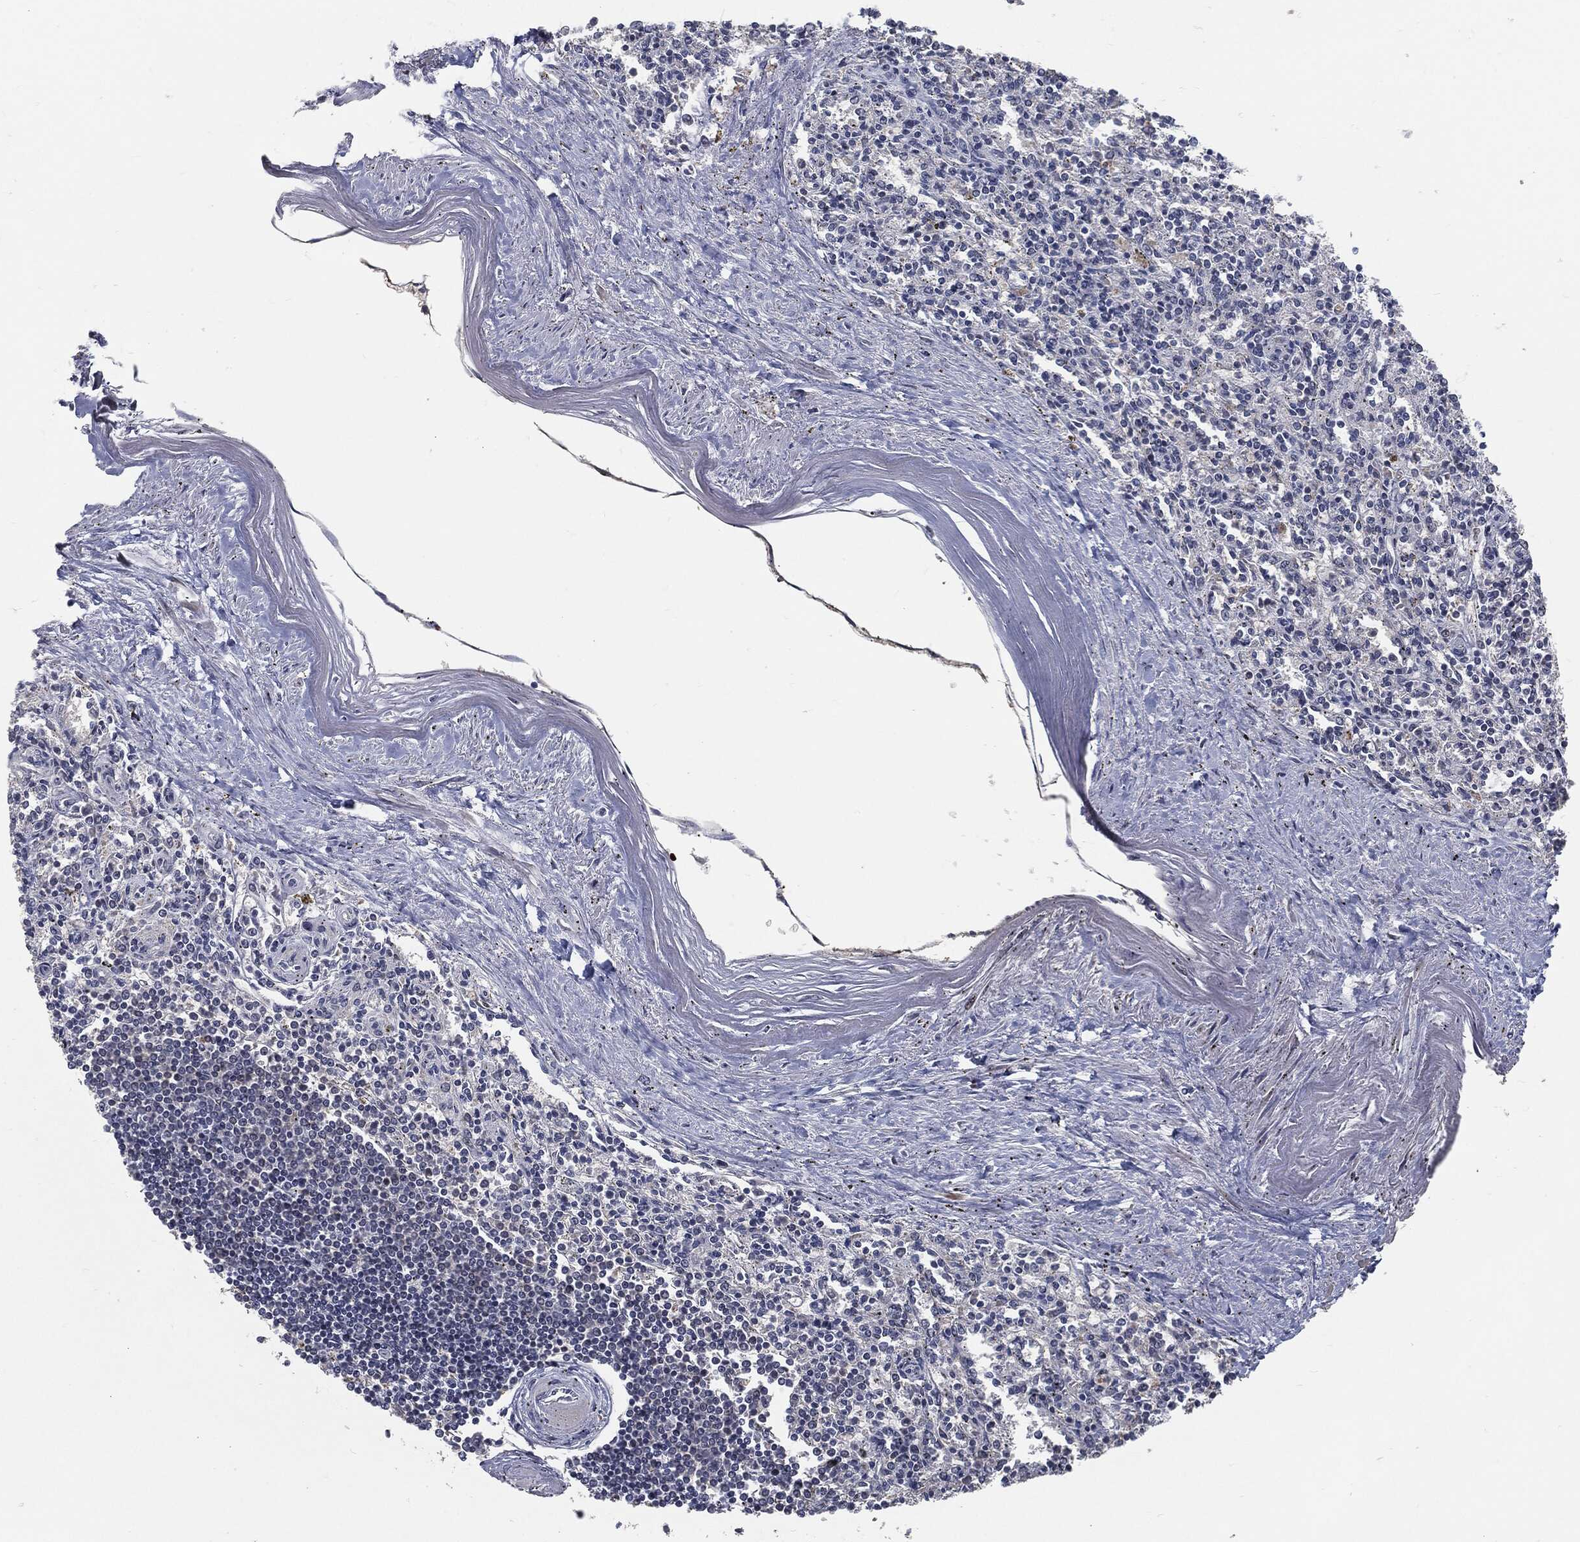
{"staining": {"intensity": "negative", "quantity": "none", "location": "none"}, "tissue": "spleen", "cell_type": "Cells in red pulp", "image_type": "normal", "snomed": [{"axis": "morphology", "description": "Normal tissue, NOS"}, {"axis": "topography", "description": "Spleen"}], "caption": "Immunohistochemistry image of benign spleen: spleen stained with DAB displays no significant protein positivity in cells in red pulp.", "gene": "ANXA1", "patient": {"sex": "male", "age": 69}}